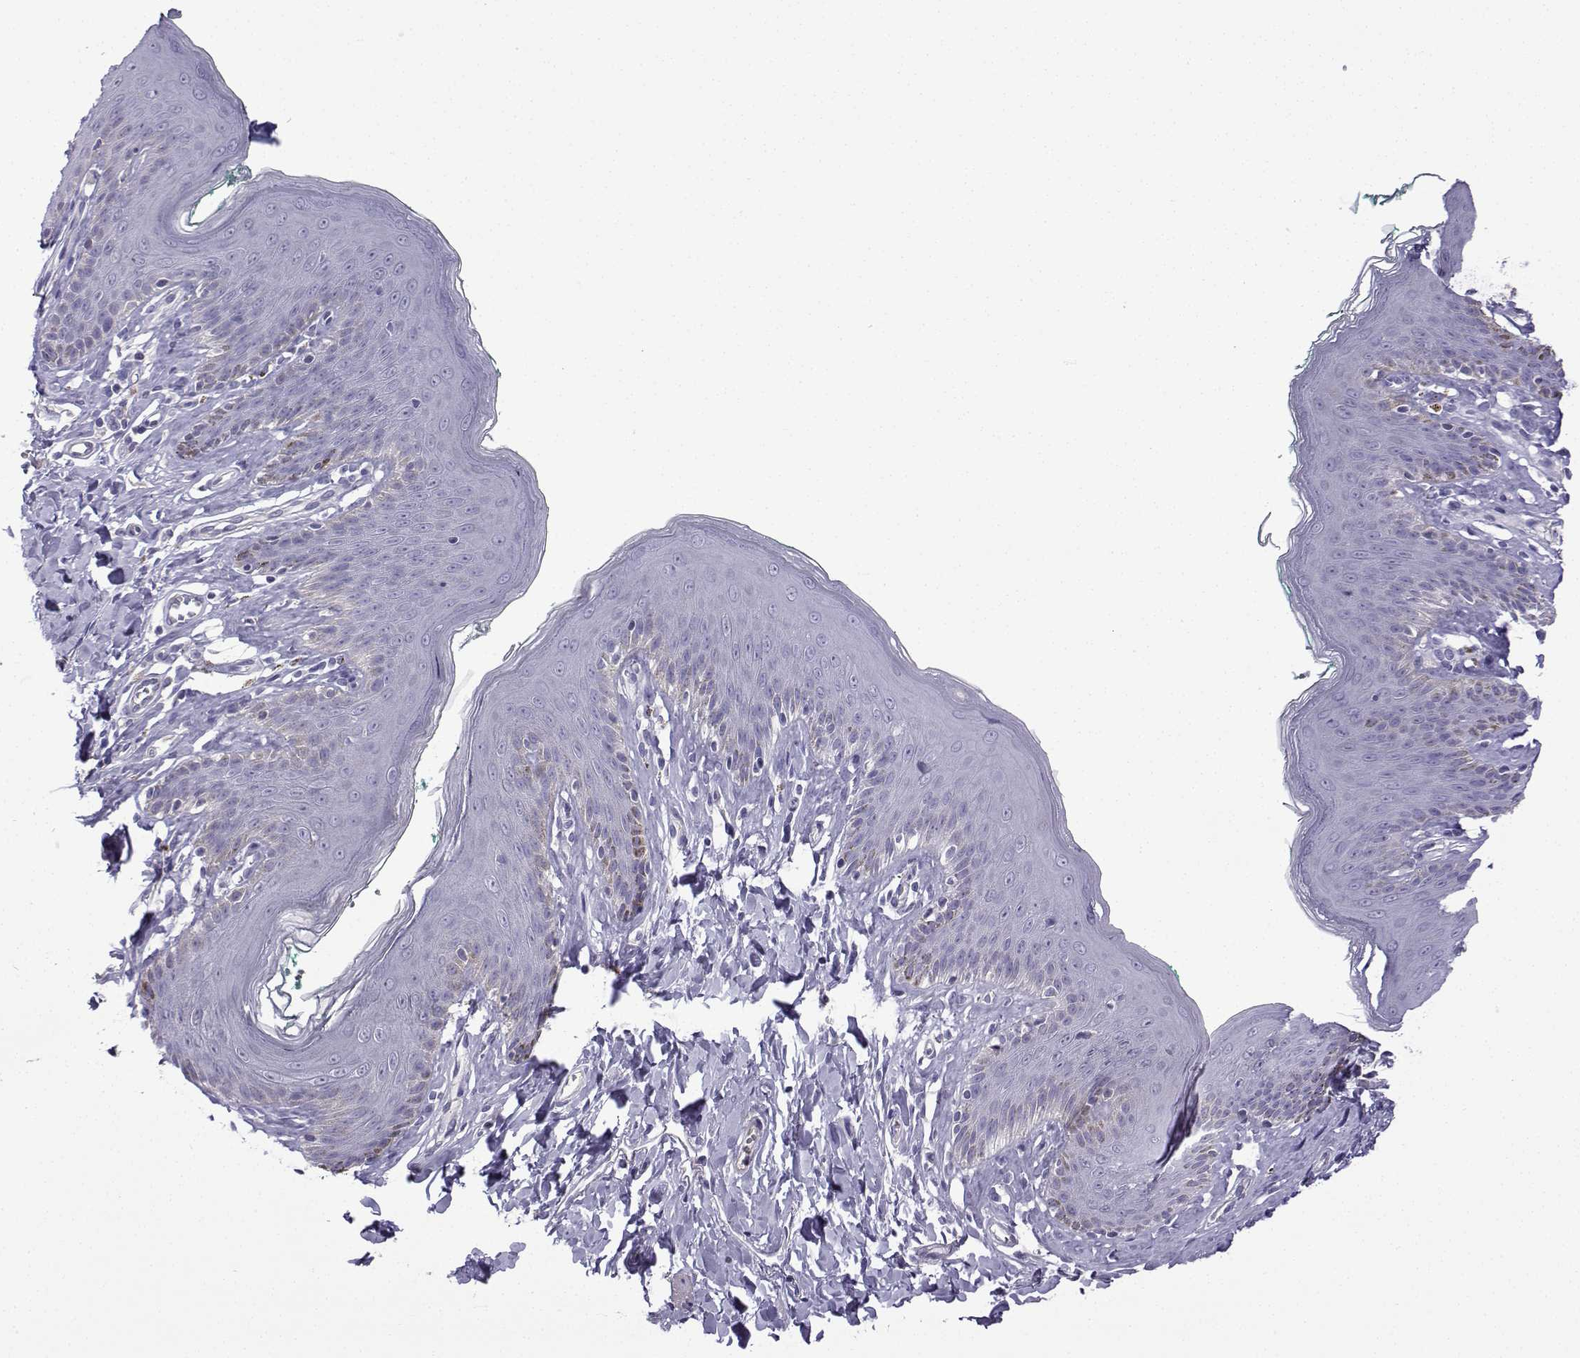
{"staining": {"intensity": "negative", "quantity": "none", "location": "none"}, "tissue": "skin", "cell_type": "Epidermal cells", "image_type": "normal", "snomed": [{"axis": "morphology", "description": "Normal tissue, NOS"}, {"axis": "topography", "description": "Vulva"}], "caption": "Skin was stained to show a protein in brown. There is no significant staining in epidermal cells.", "gene": "SPACA7", "patient": {"sex": "female", "age": 66}}